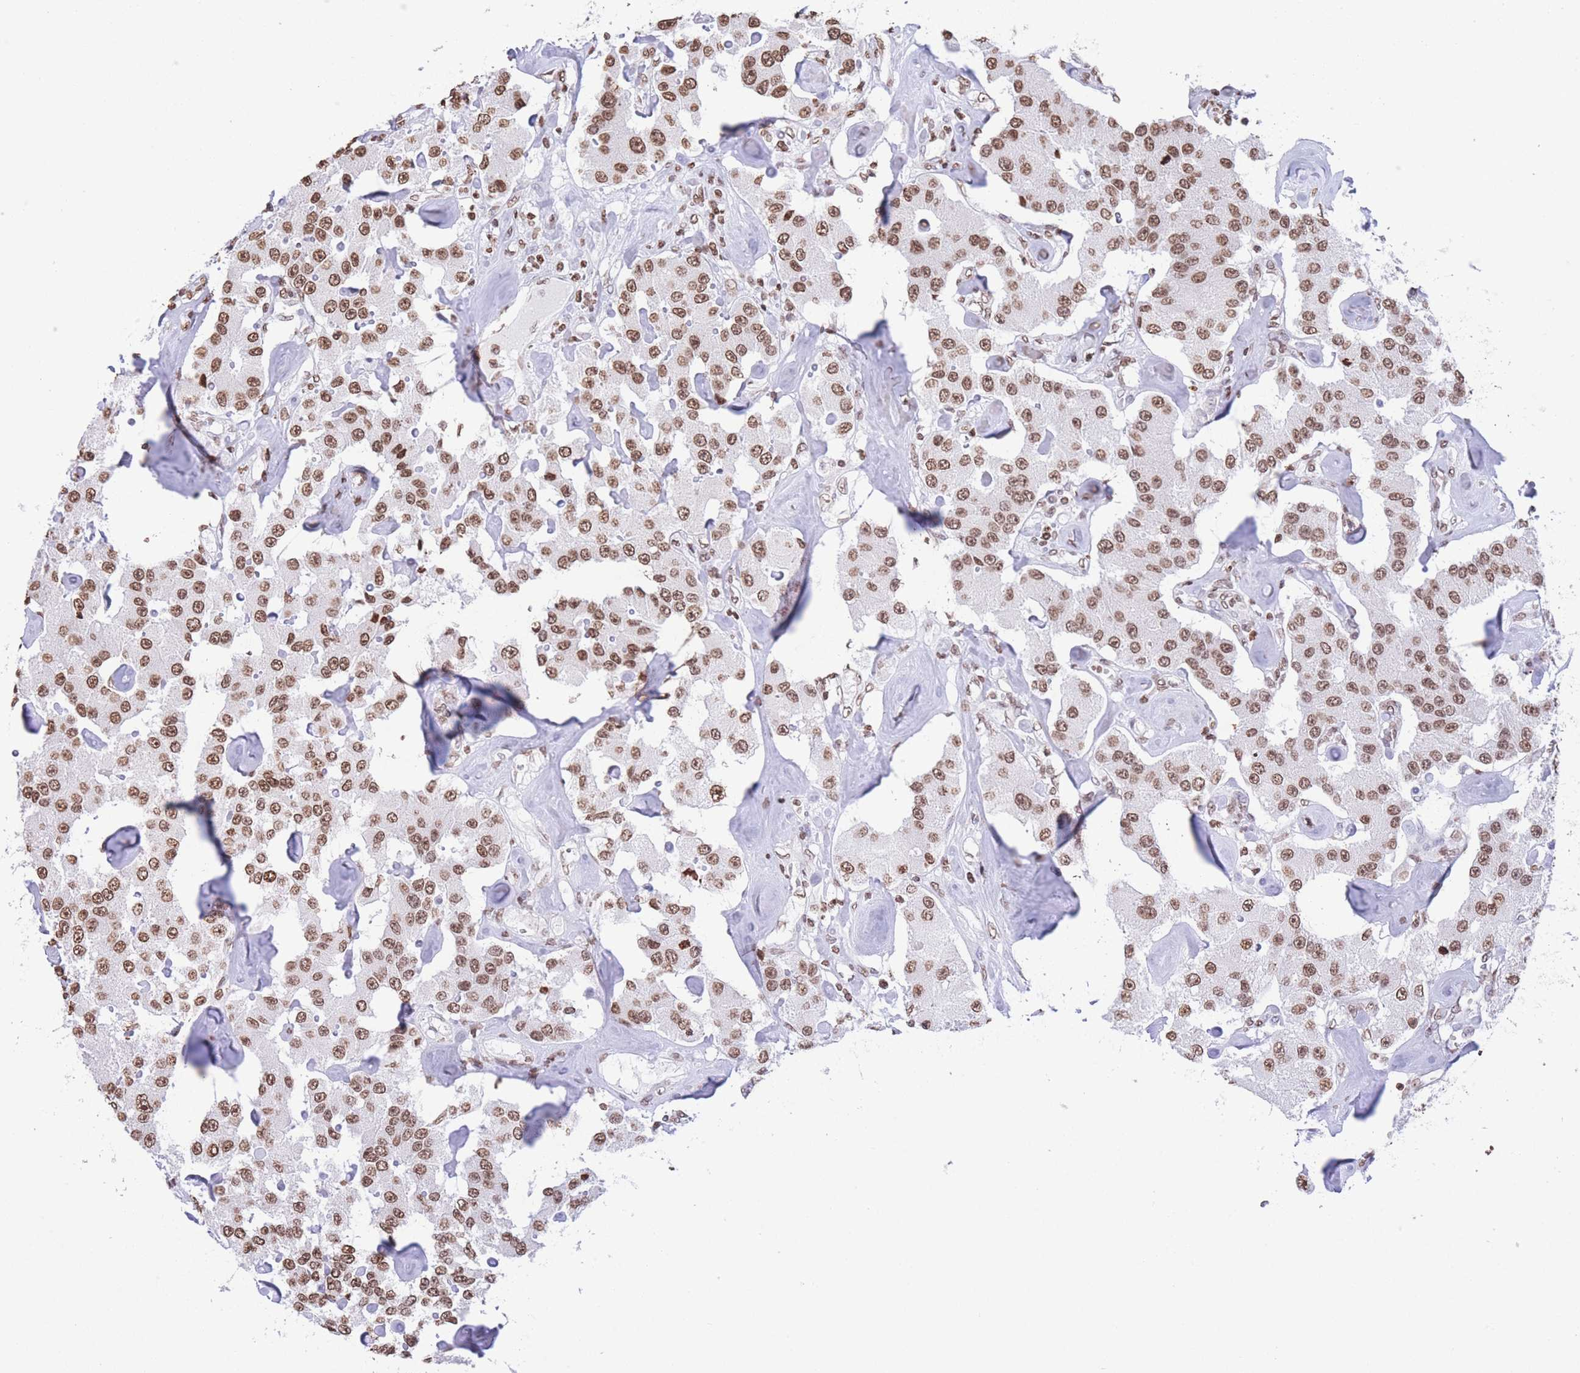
{"staining": {"intensity": "moderate", "quantity": ">75%", "location": "nuclear"}, "tissue": "carcinoid", "cell_type": "Tumor cells", "image_type": "cancer", "snomed": [{"axis": "morphology", "description": "Carcinoid, malignant, NOS"}, {"axis": "topography", "description": "Pancreas"}], "caption": "Immunohistochemistry photomicrograph of neoplastic tissue: human carcinoid (malignant) stained using immunohistochemistry (IHC) shows medium levels of moderate protein expression localized specifically in the nuclear of tumor cells, appearing as a nuclear brown color.", "gene": "H2BC11", "patient": {"sex": "male", "age": 41}}